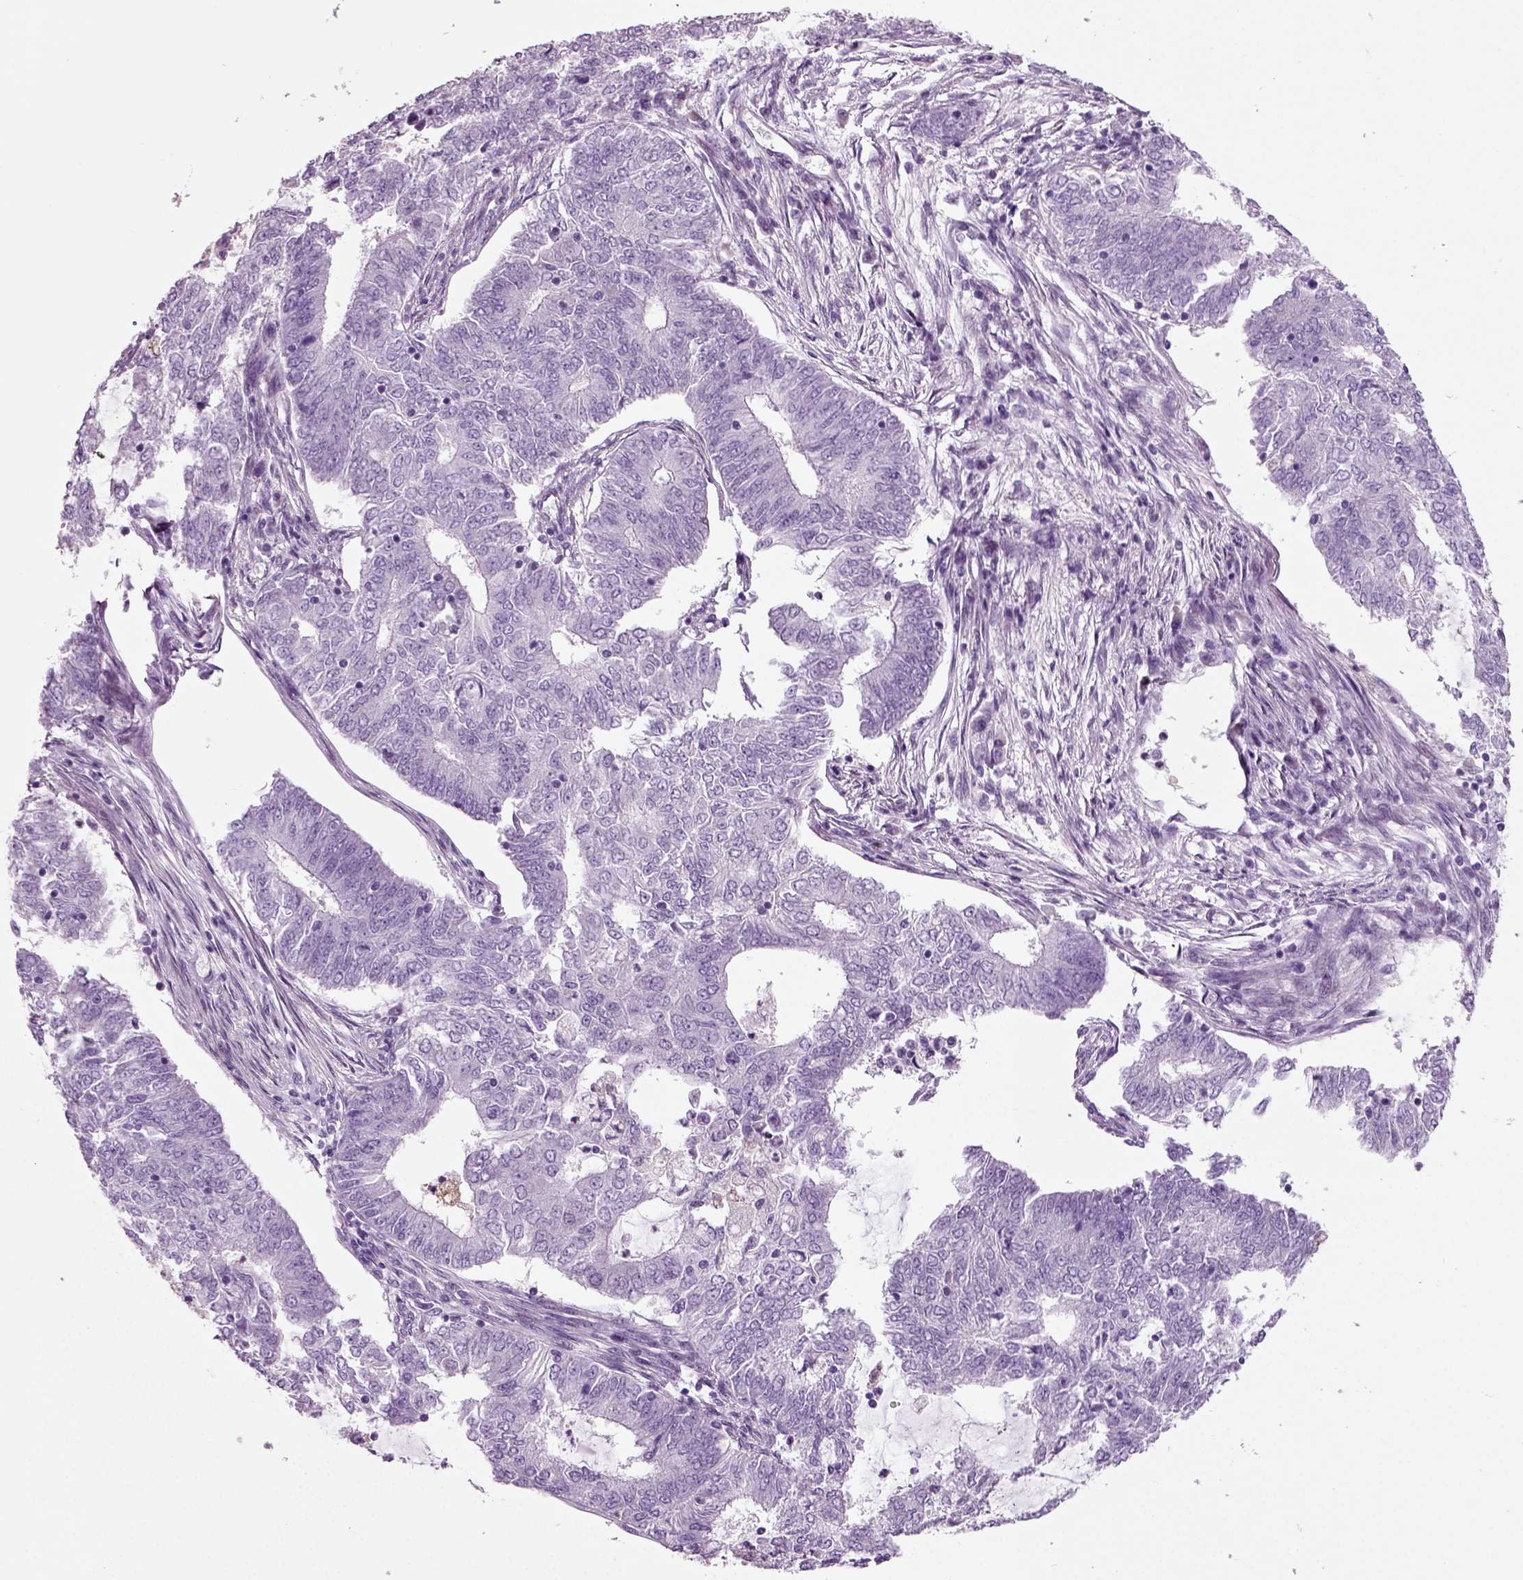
{"staining": {"intensity": "negative", "quantity": "none", "location": "none"}, "tissue": "endometrial cancer", "cell_type": "Tumor cells", "image_type": "cancer", "snomed": [{"axis": "morphology", "description": "Adenocarcinoma, NOS"}, {"axis": "topography", "description": "Endometrium"}], "caption": "DAB immunohistochemical staining of endometrial adenocarcinoma shows no significant expression in tumor cells.", "gene": "ARID3A", "patient": {"sex": "female", "age": 62}}